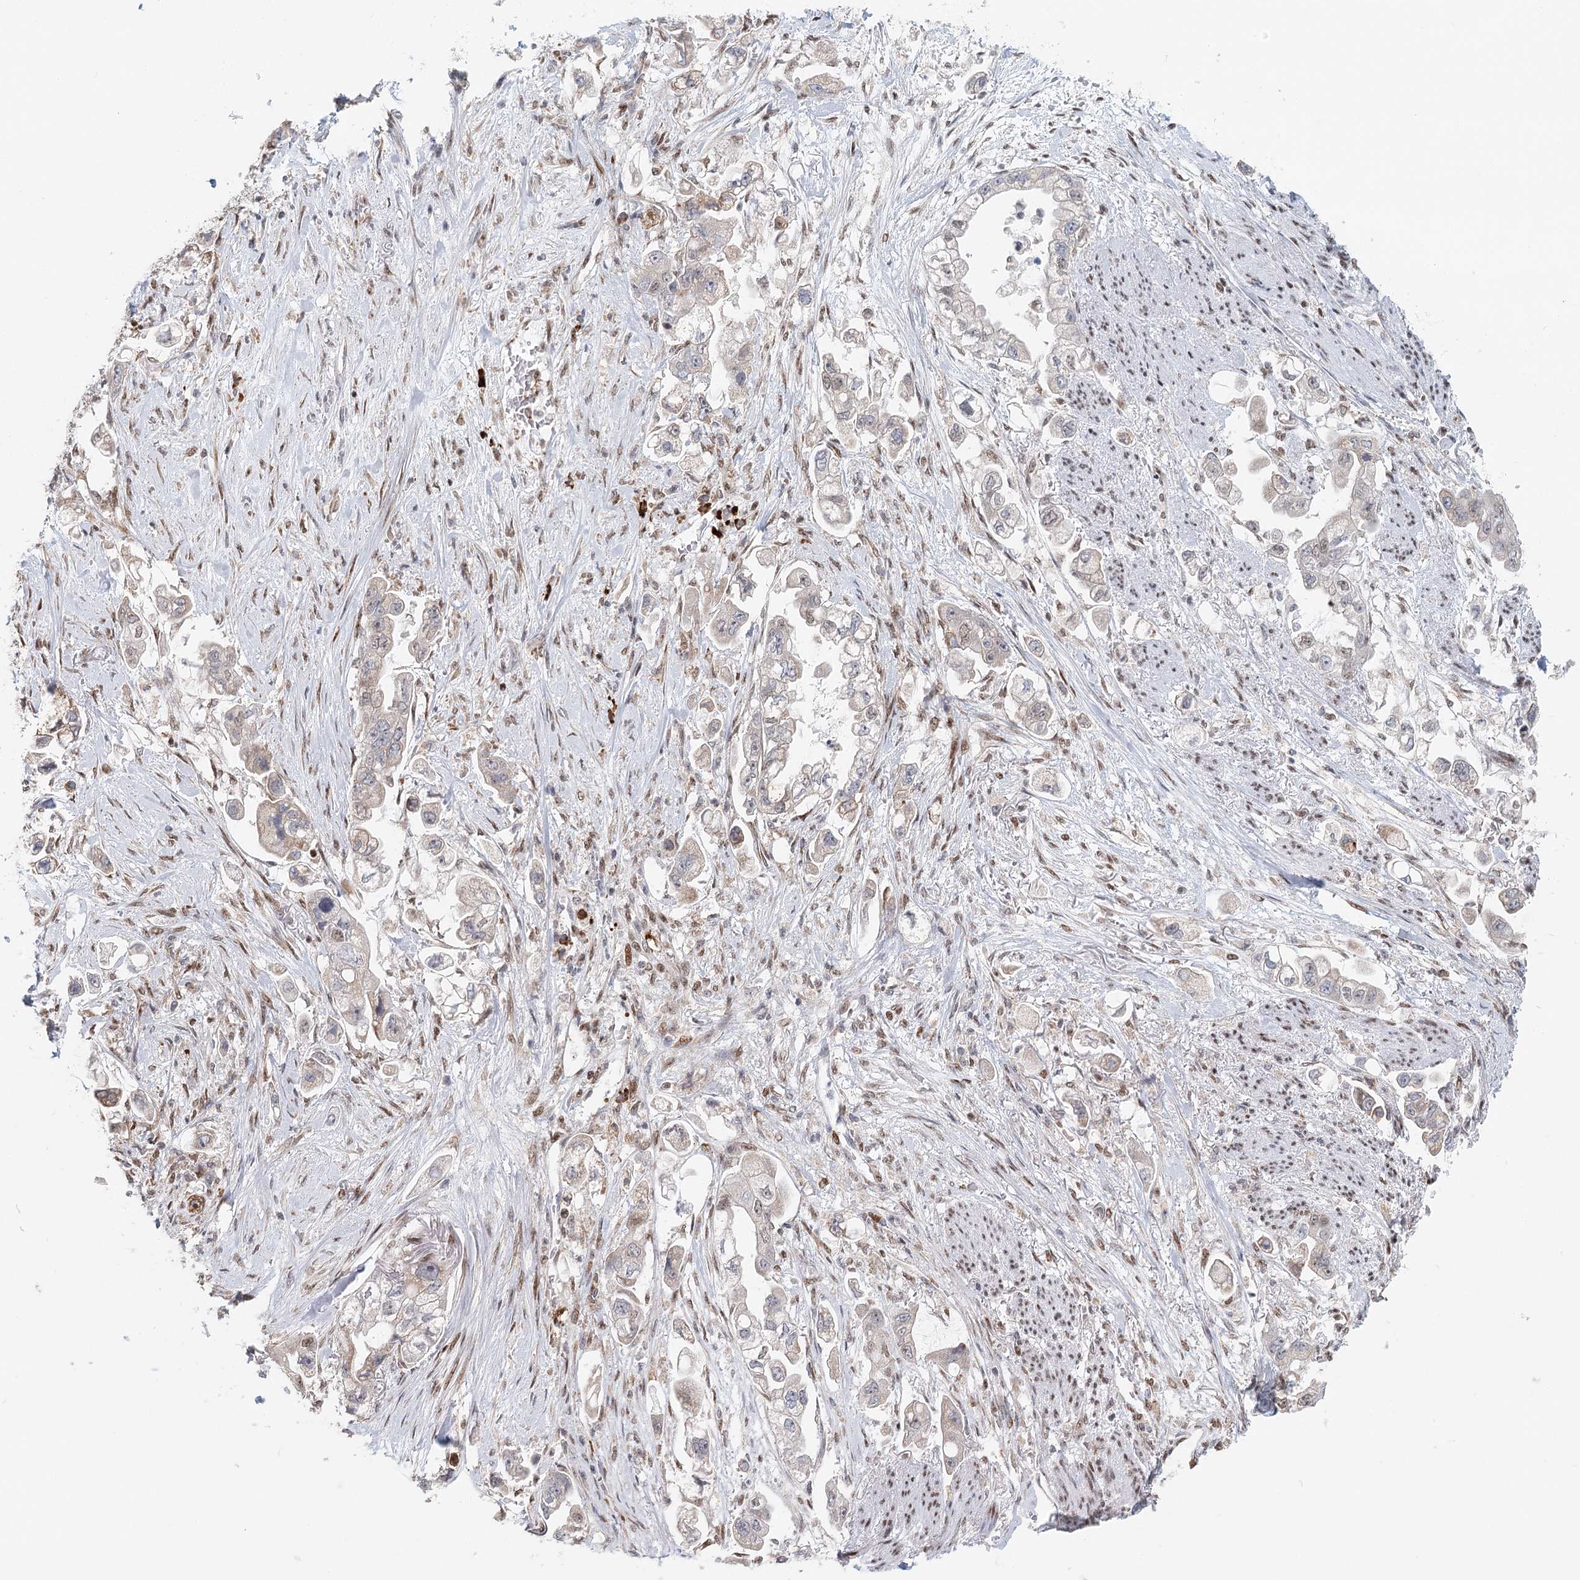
{"staining": {"intensity": "weak", "quantity": "<25%", "location": "nuclear"}, "tissue": "stomach cancer", "cell_type": "Tumor cells", "image_type": "cancer", "snomed": [{"axis": "morphology", "description": "Adenocarcinoma, NOS"}, {"axis": "topography", "description": "Stomach"}], "caption": "An image of human adenocarcinoma (stomach) is negative for staining in tumor cells. The staining is performed using DAB brown chromogen with nuclei counter-stained in using hematoxylin.", "gene": "BNIP5", "patient": {"sex": "male", "age": 62}}